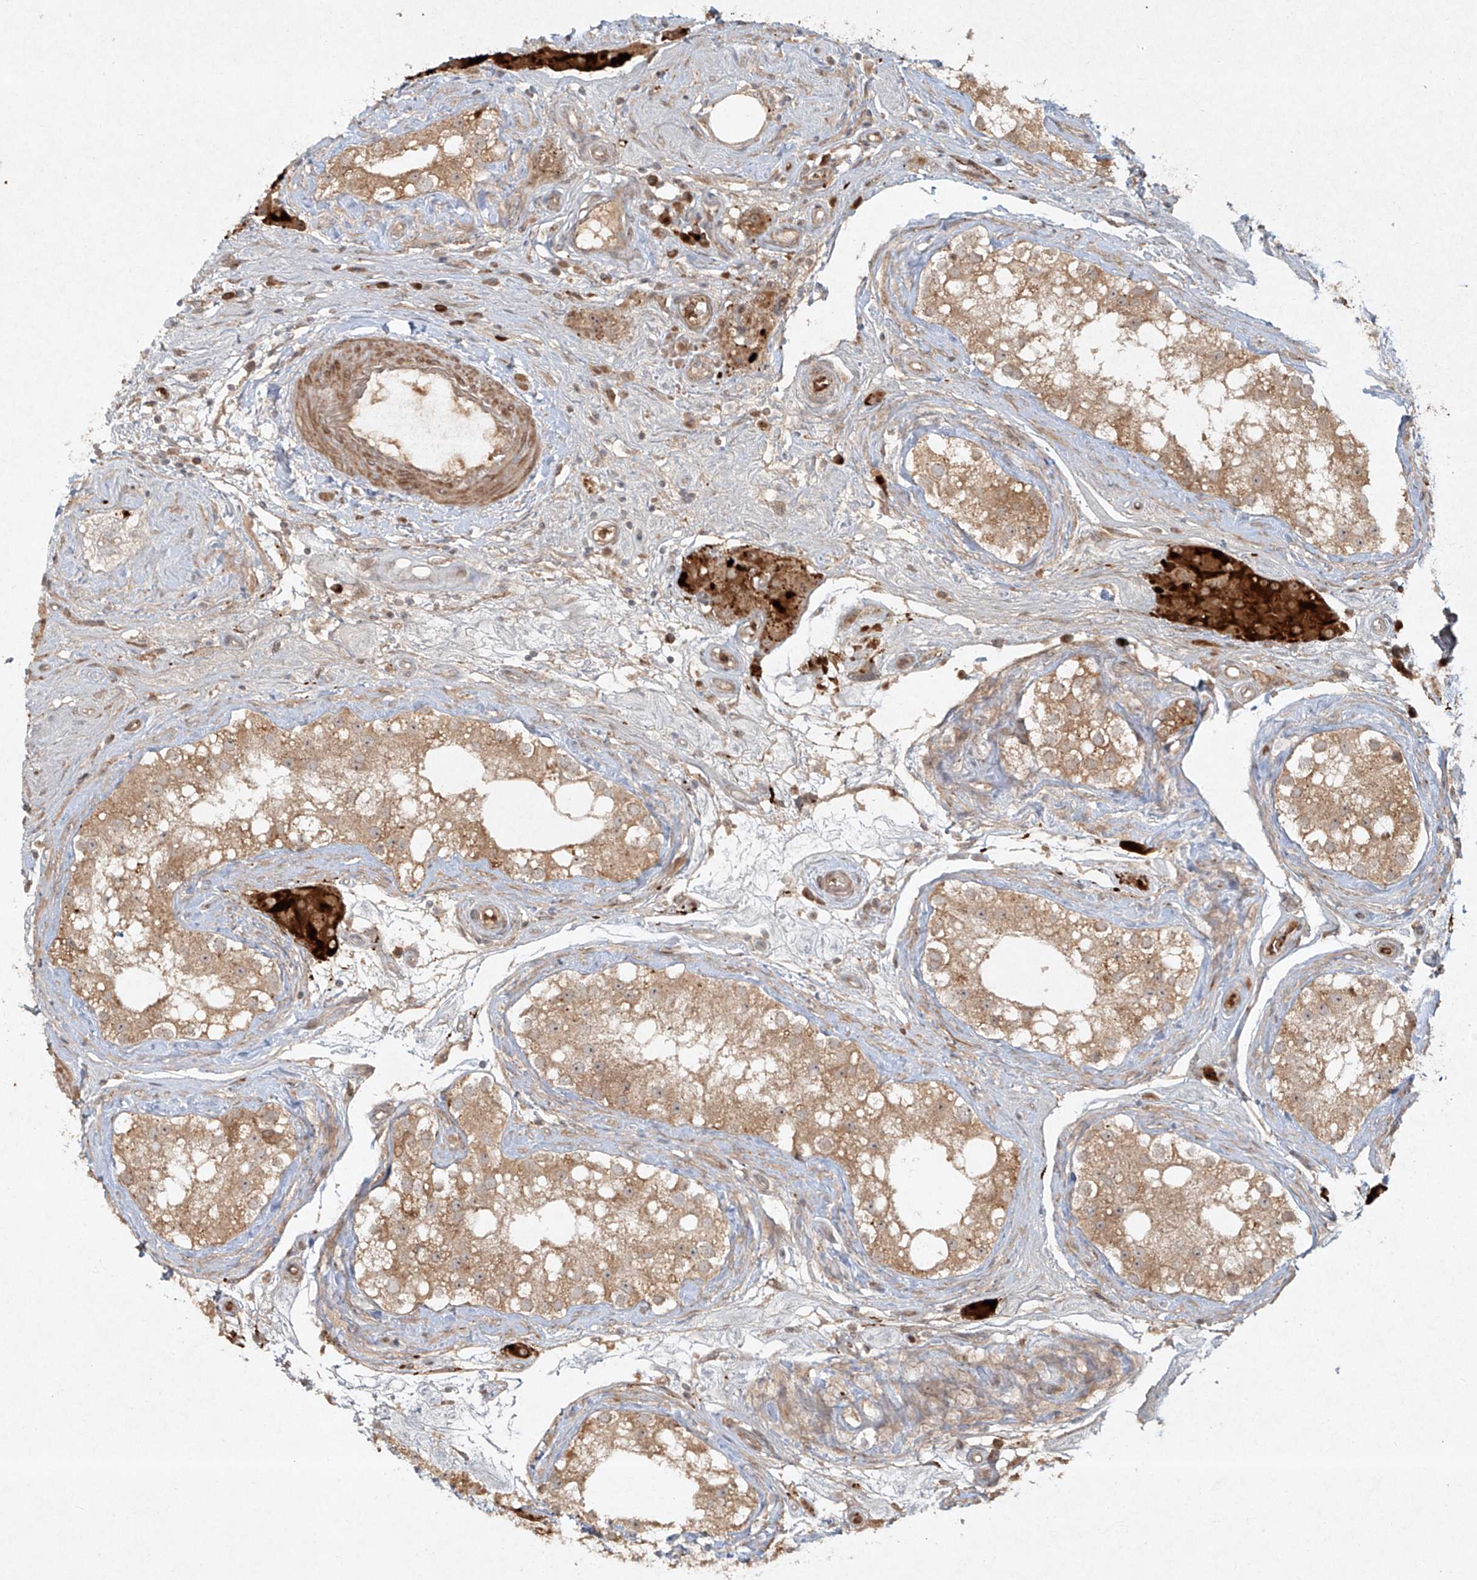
{"staining": {"intensity": "moderate", "quantity": ">75%", "location": "cytoplasmic/membranous"}, "tissue": "testis", "cell_type": "Cells in seminiferous ducts", "image_type": "normal", "snomed": [{"axis": "morphology", "description": "Normal tissue, NOS"}, {"axis": "topography", "description": "Testis"}], "caption": "A histopathology image showing moderate cytoplasmic/membranous staining in about >75% of cells in seminiferous ducts in normal testis, as visualized by brown immunohistochemical staining.", "gene": "CYYR1", "patient": {"sex": "male", "age": 84}}